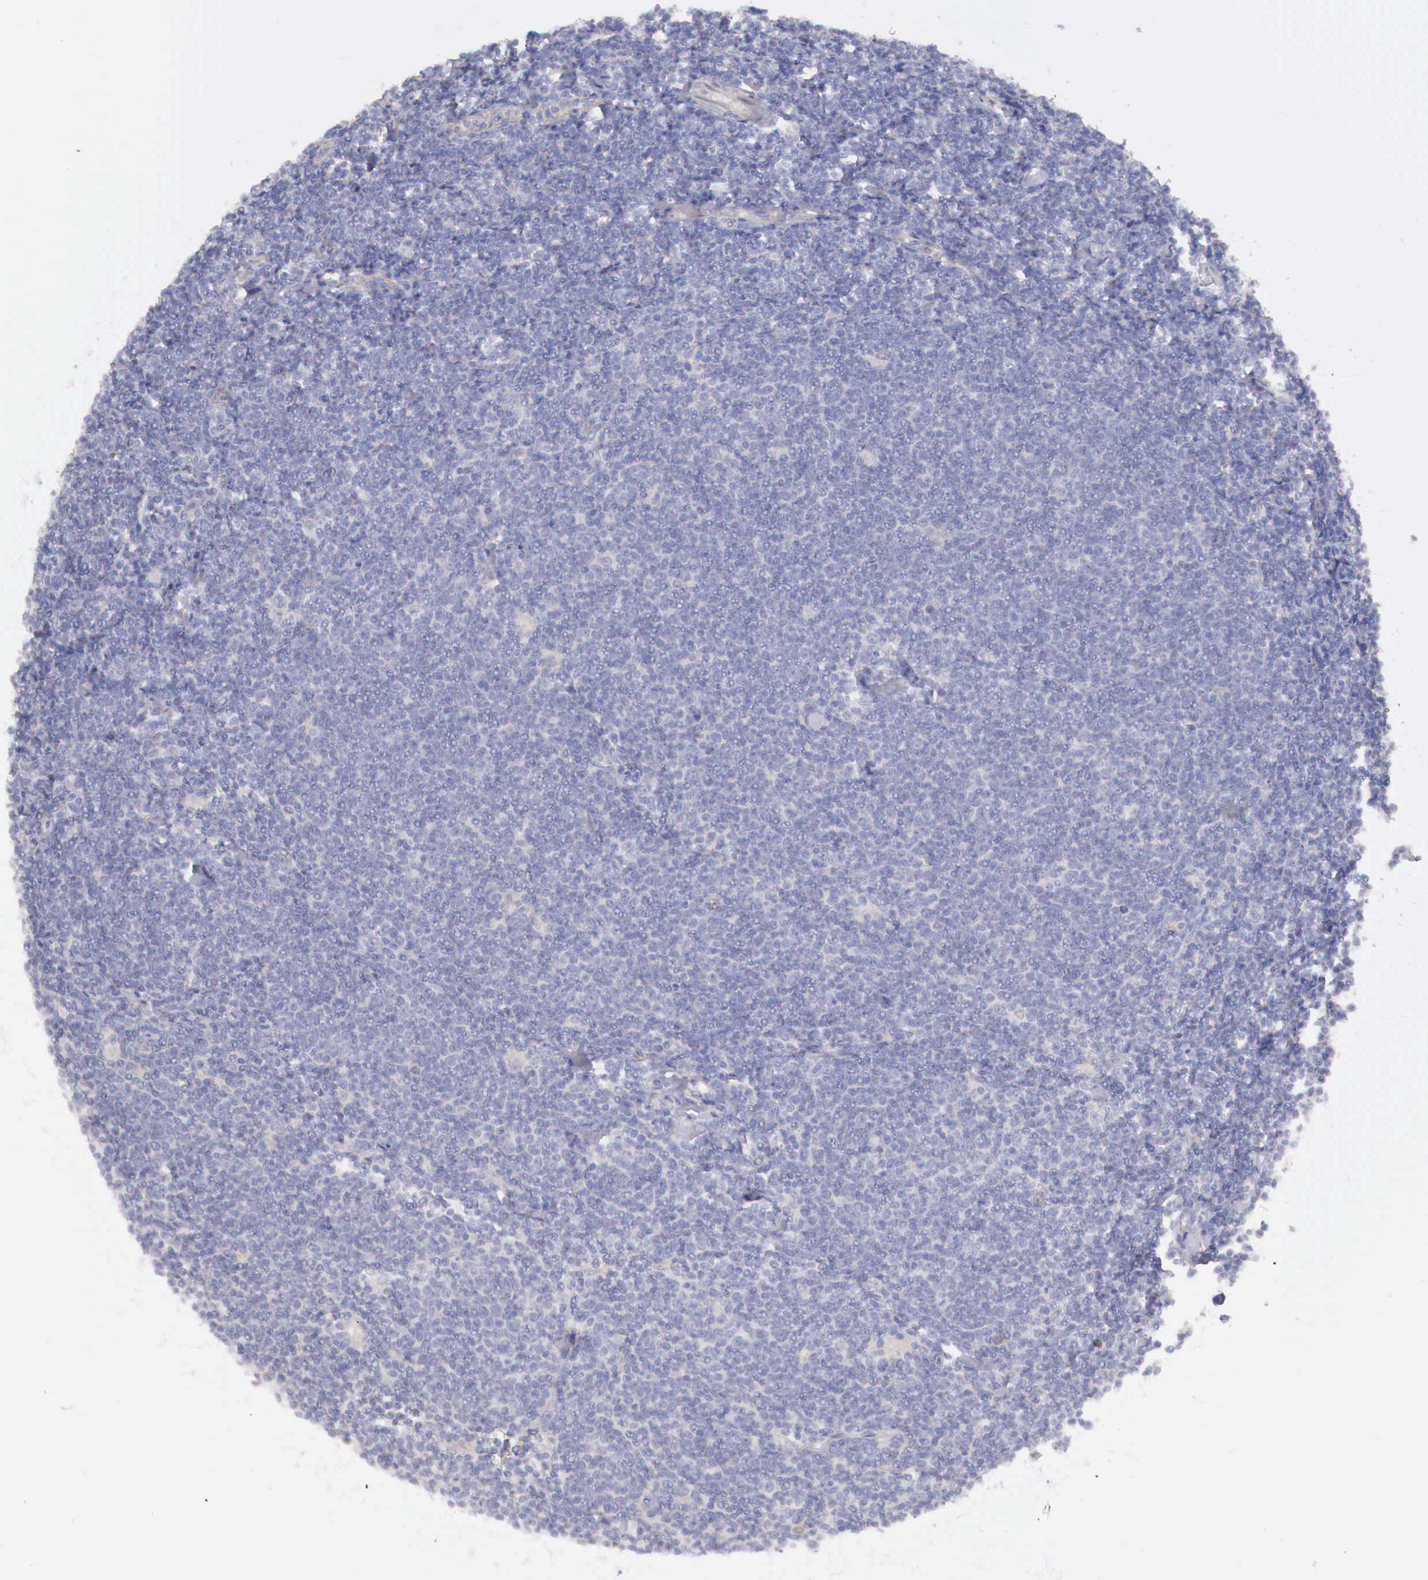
{"staining": {"intensity": "negative", "quantity": "none", "location": "none"}, "tissue": "lymphoma", "cell_type": "Tumor cells", "image_type": "cancer", "snomed": [{"axis": "morphology", "description": "Malignant lymphoma, non-Hodgkin's type, Low grade"}, {"axis": "topography", "description": "Lymph node"}], "caption": "Immunohistochemical staining of human low-grade malignant lymphoma, non-Hodgkin's type demonstrates no significant staining in tumor cells.", "gene": "KLHDC7B", "patient": {"sex": "male", "age": 65}}